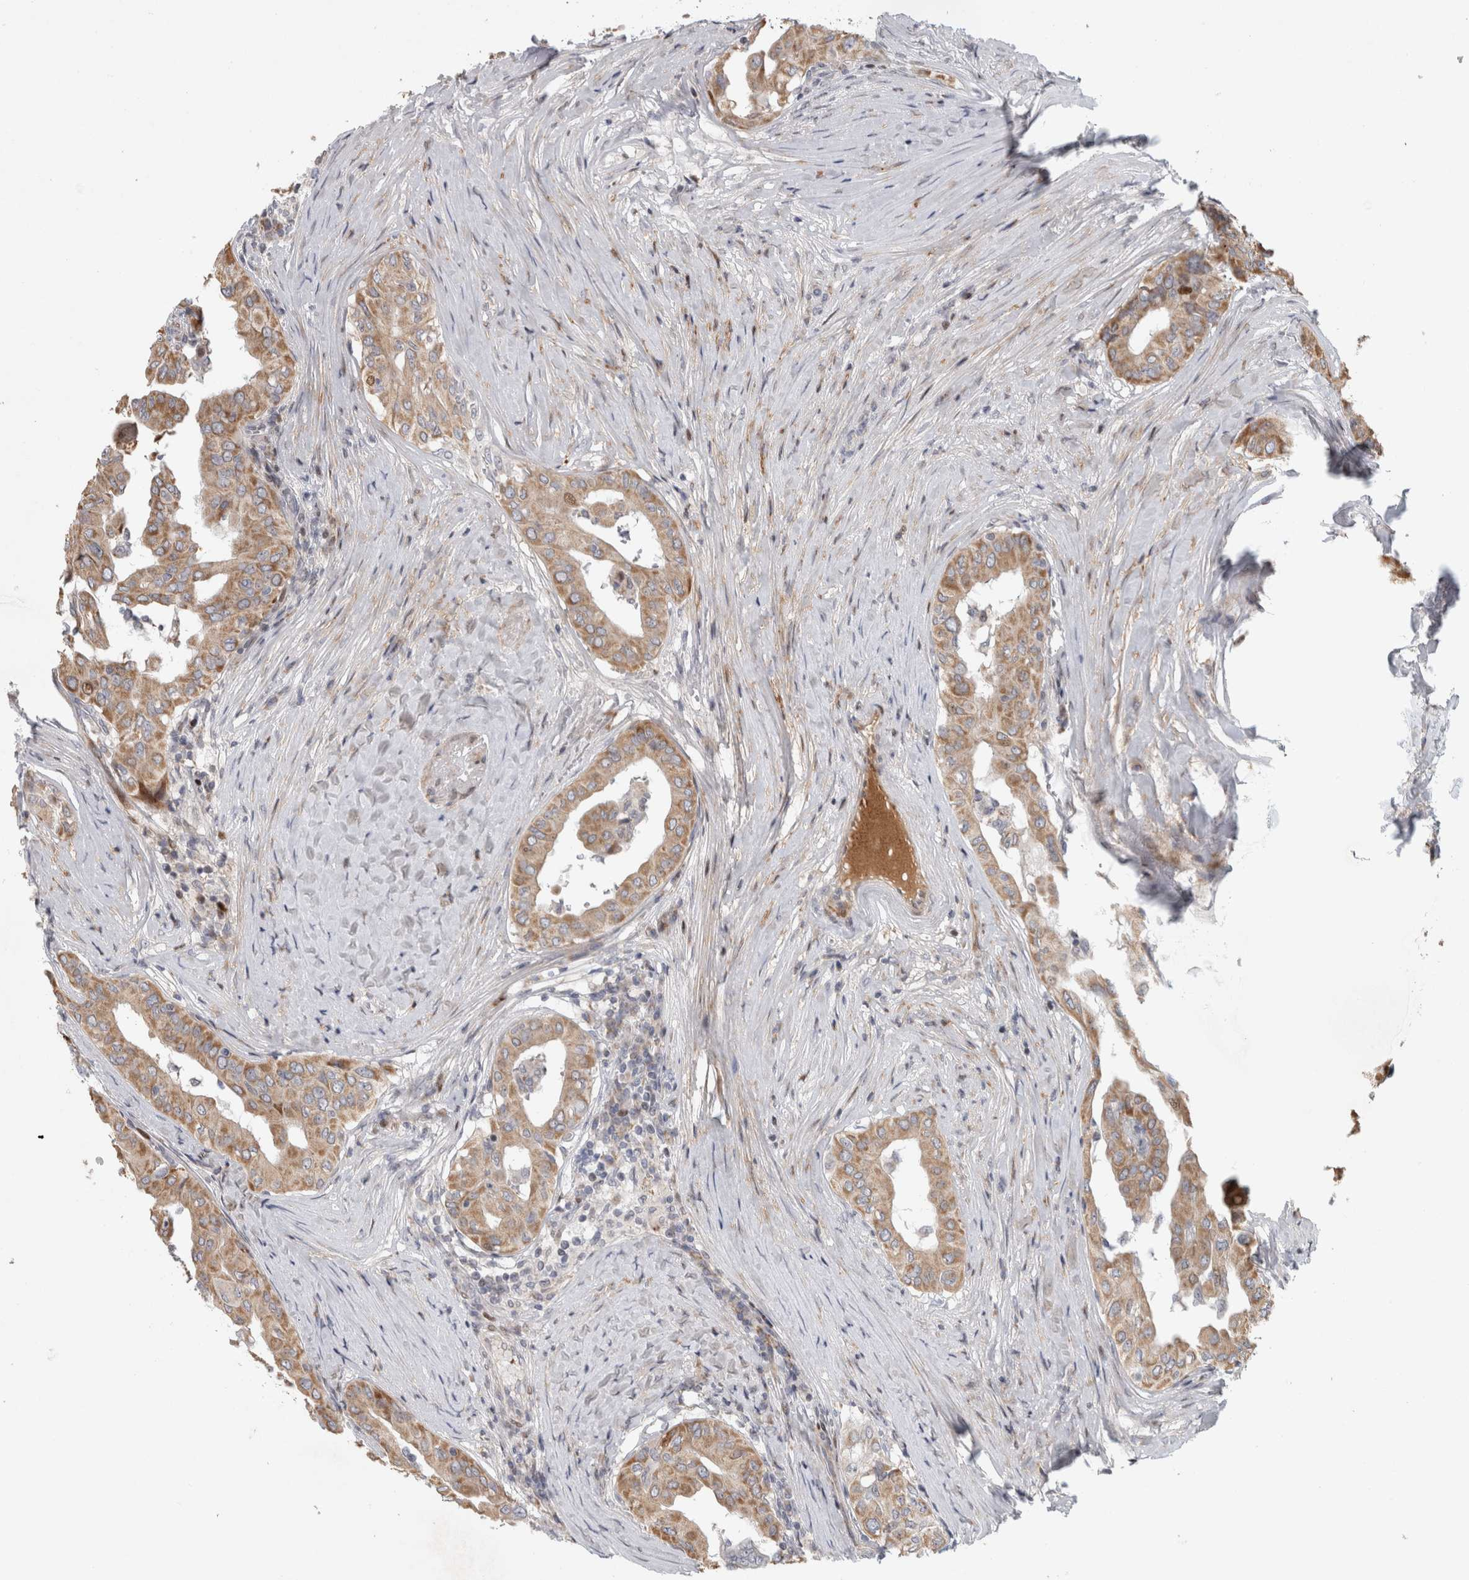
{"staining": {"intensity": "moderate", "quantity": ">75%", "location": "cytoplasmic/membranous"}, "tissue": "thyroid cancer", "cell_type": "Tumor cells", "image_type": "cancer", "snomed": [{"axis": "morphology", "description": "Papillary adenocarcinoma, NOS"}, {"axis": "topography", "description": "Thyroid gland"}], "caption": "A brown stain highlights moderate cytoplasmic/membranous staining of a protein in thyroid papillary adenocarcinoma tumor cells.", "gene": "RBM48", "patient": {"sex": "male", "age": 33}}